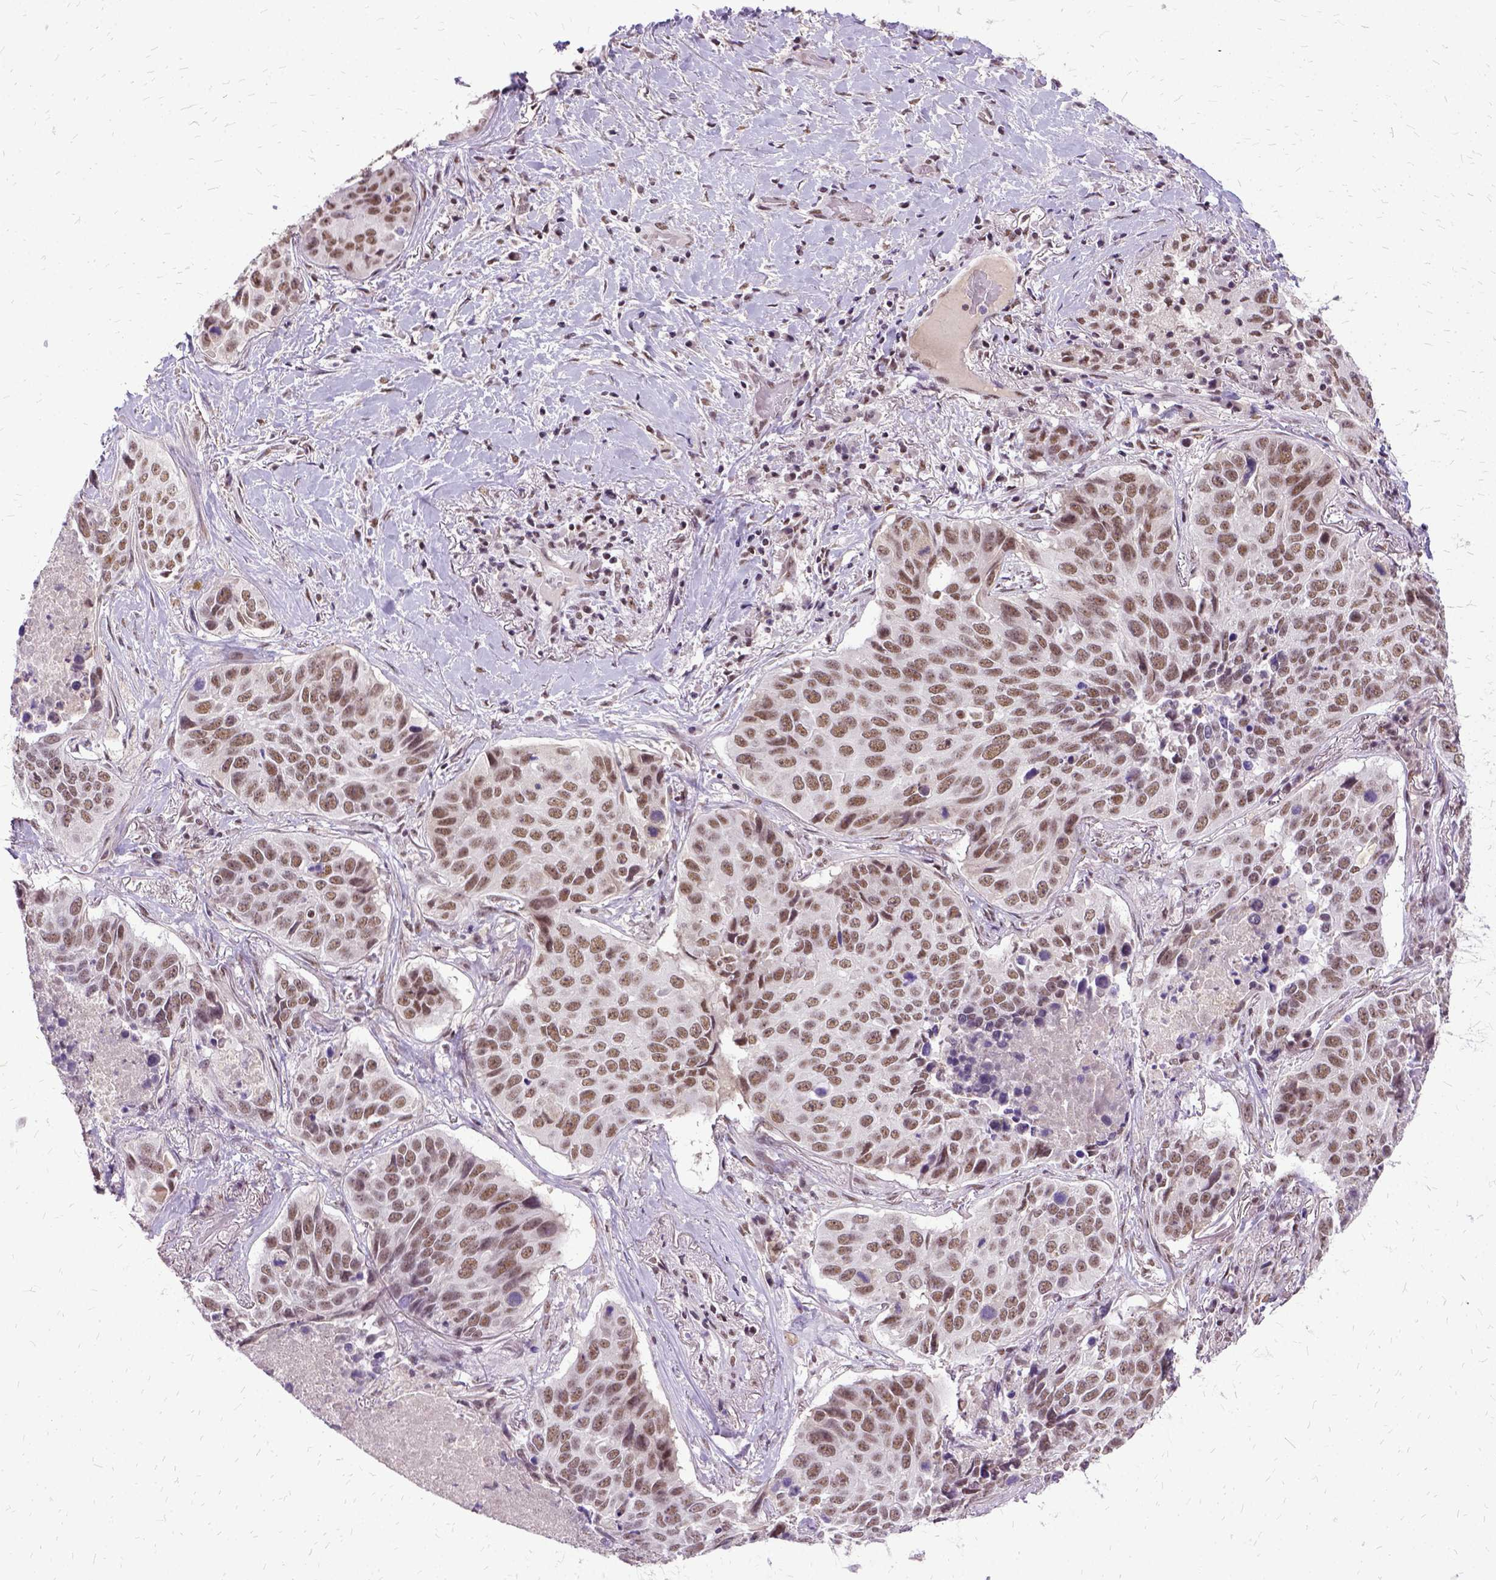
{"staining": {"intensity": "moderate", "quantity": ">75%", "location": "nuclear"}, "tissue": "lung cancer", "cell_type": "Tumor cells", "image_type": "cancer", "snomed": [{"axis": "morphology", "description": "Normal tissue, NOS"}, {"axis": "morphology", "description": "Squamous cell carcinoma, NOS"}, {"axis": "topography", "description": "Bronchus"}, {"axis": "topography", "description": "Lung"}], "caption": "Immunohistochemical staining of lung squamous cell carcinoma demonstrates medium levels of moderate nuclear protein staining in about >75% of tumor cells.", "gene": "SETD1A", "patient": {"sex": "male", "age": 64}}